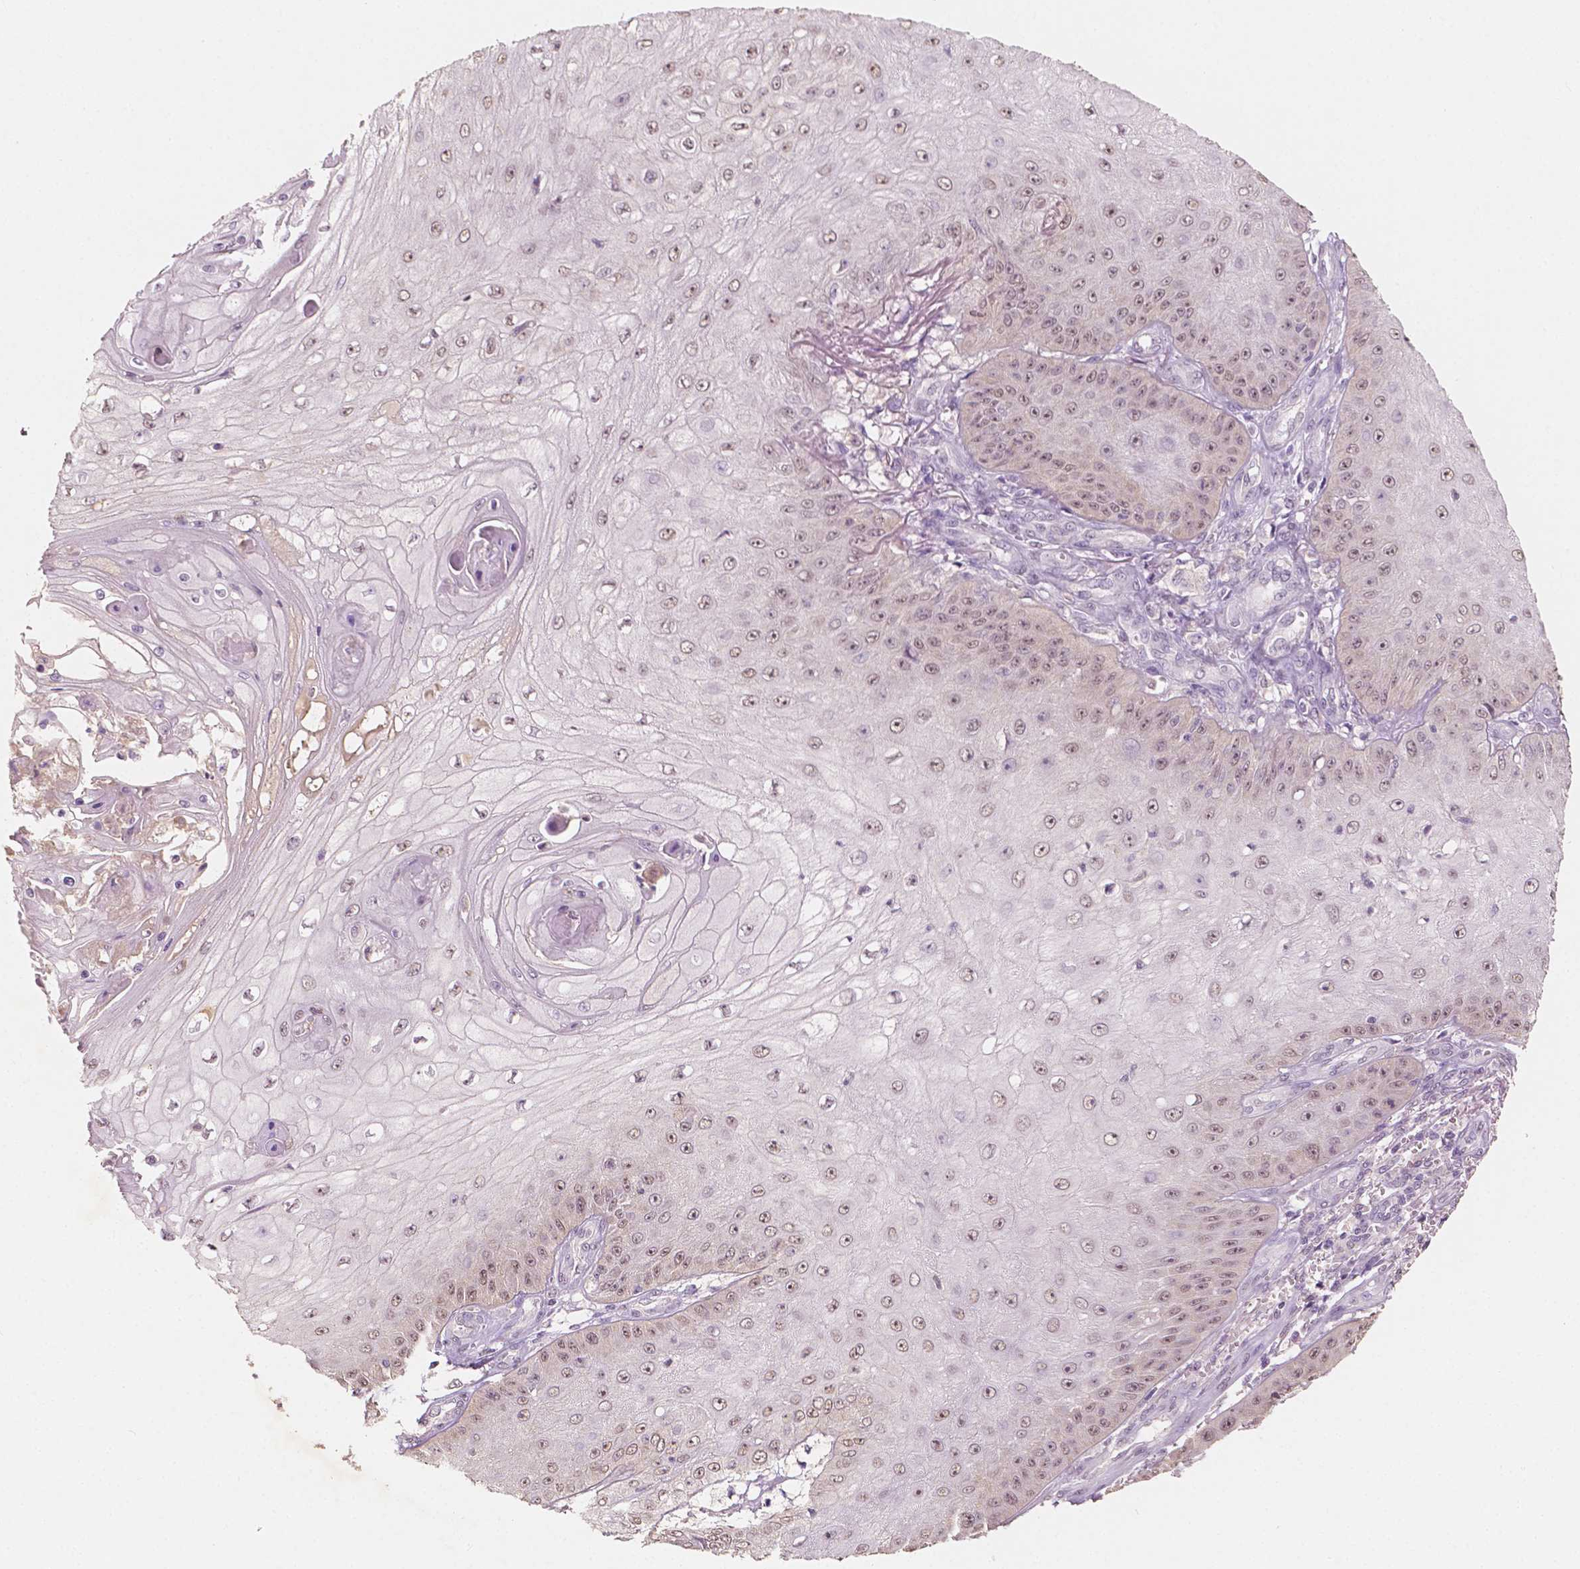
{"staining": {"intensity": "moderate", "quantity": ">75%", "location": "nuclear"}, "tissue": "skin cancer", "cell_type": "Tumor cells", "image_type": "cancer", "snomed": [{"axis": "morphology", "description": "Squamous cell carcinoma, NOS"}, {"axis": "topography", "description": "Skin"}], "caption": "Protein expression analysis of human skin cancer (squamous cell carcinoma) reveals moderate nuclear positivity in approximately >75% of tumor cells.", "gene": "SOX15", "patient": {"sex": "male", "age": 70}}